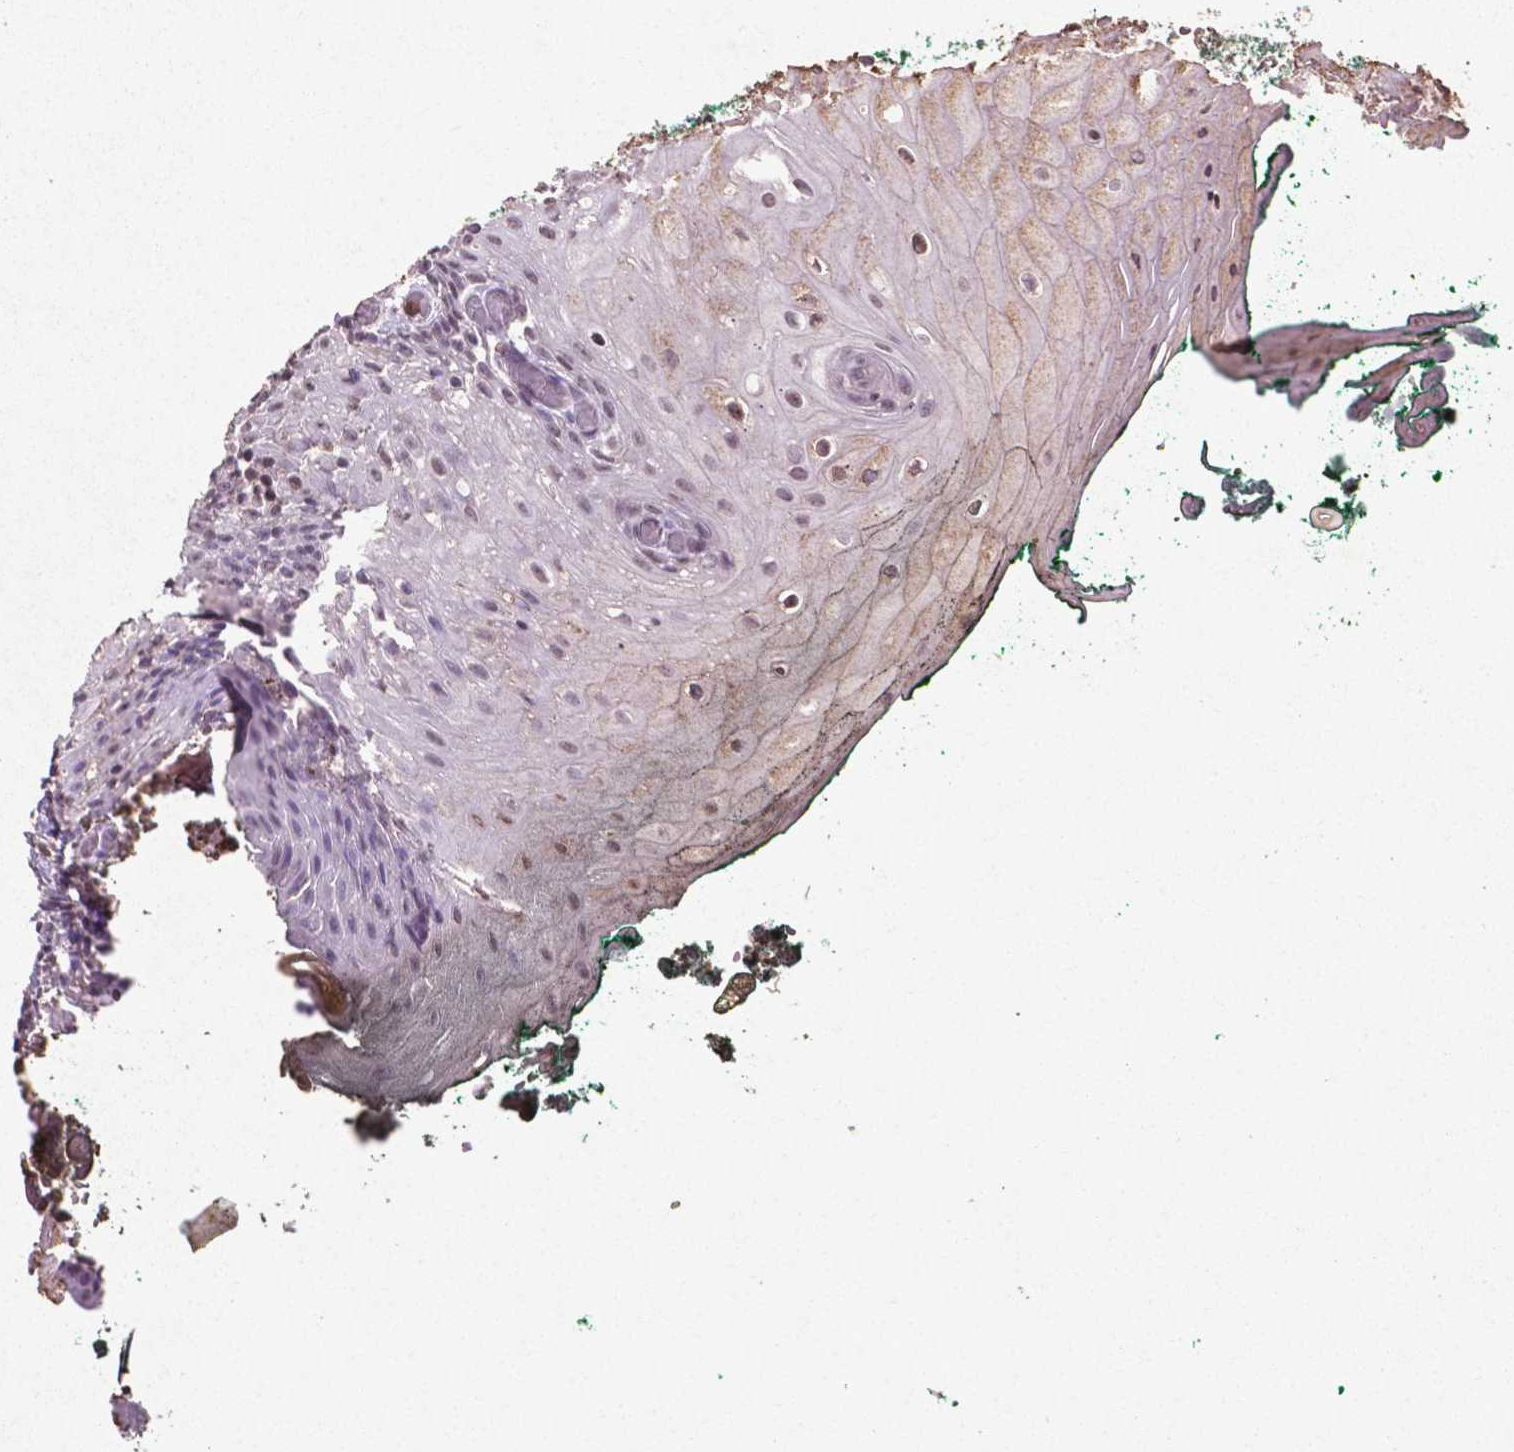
{"staining": {"intensity": "weak", "quantity": "<25%", "location": "cytoplasmic/membranous"}, "tissue": "oral mucosa", "cell_type": "Squamous epithelial cells", "image_type": "normal", "snomed": [{"axis": "morphology", "description": "Normal tissue, NOS"}, {"axis": "topography", "description": "Oral tissue"}, {"axis": "topography", "description": "Head-Neck"}], "caption": "The IHC micrograph has no significant positivity in squamous epithelial cells of oral mucosa. (DAB immunohistochemistry visualized using brightfield microscopy, high magnification).", "gene": "GLRX", "patient": {"sex": "female", "age": 68}}